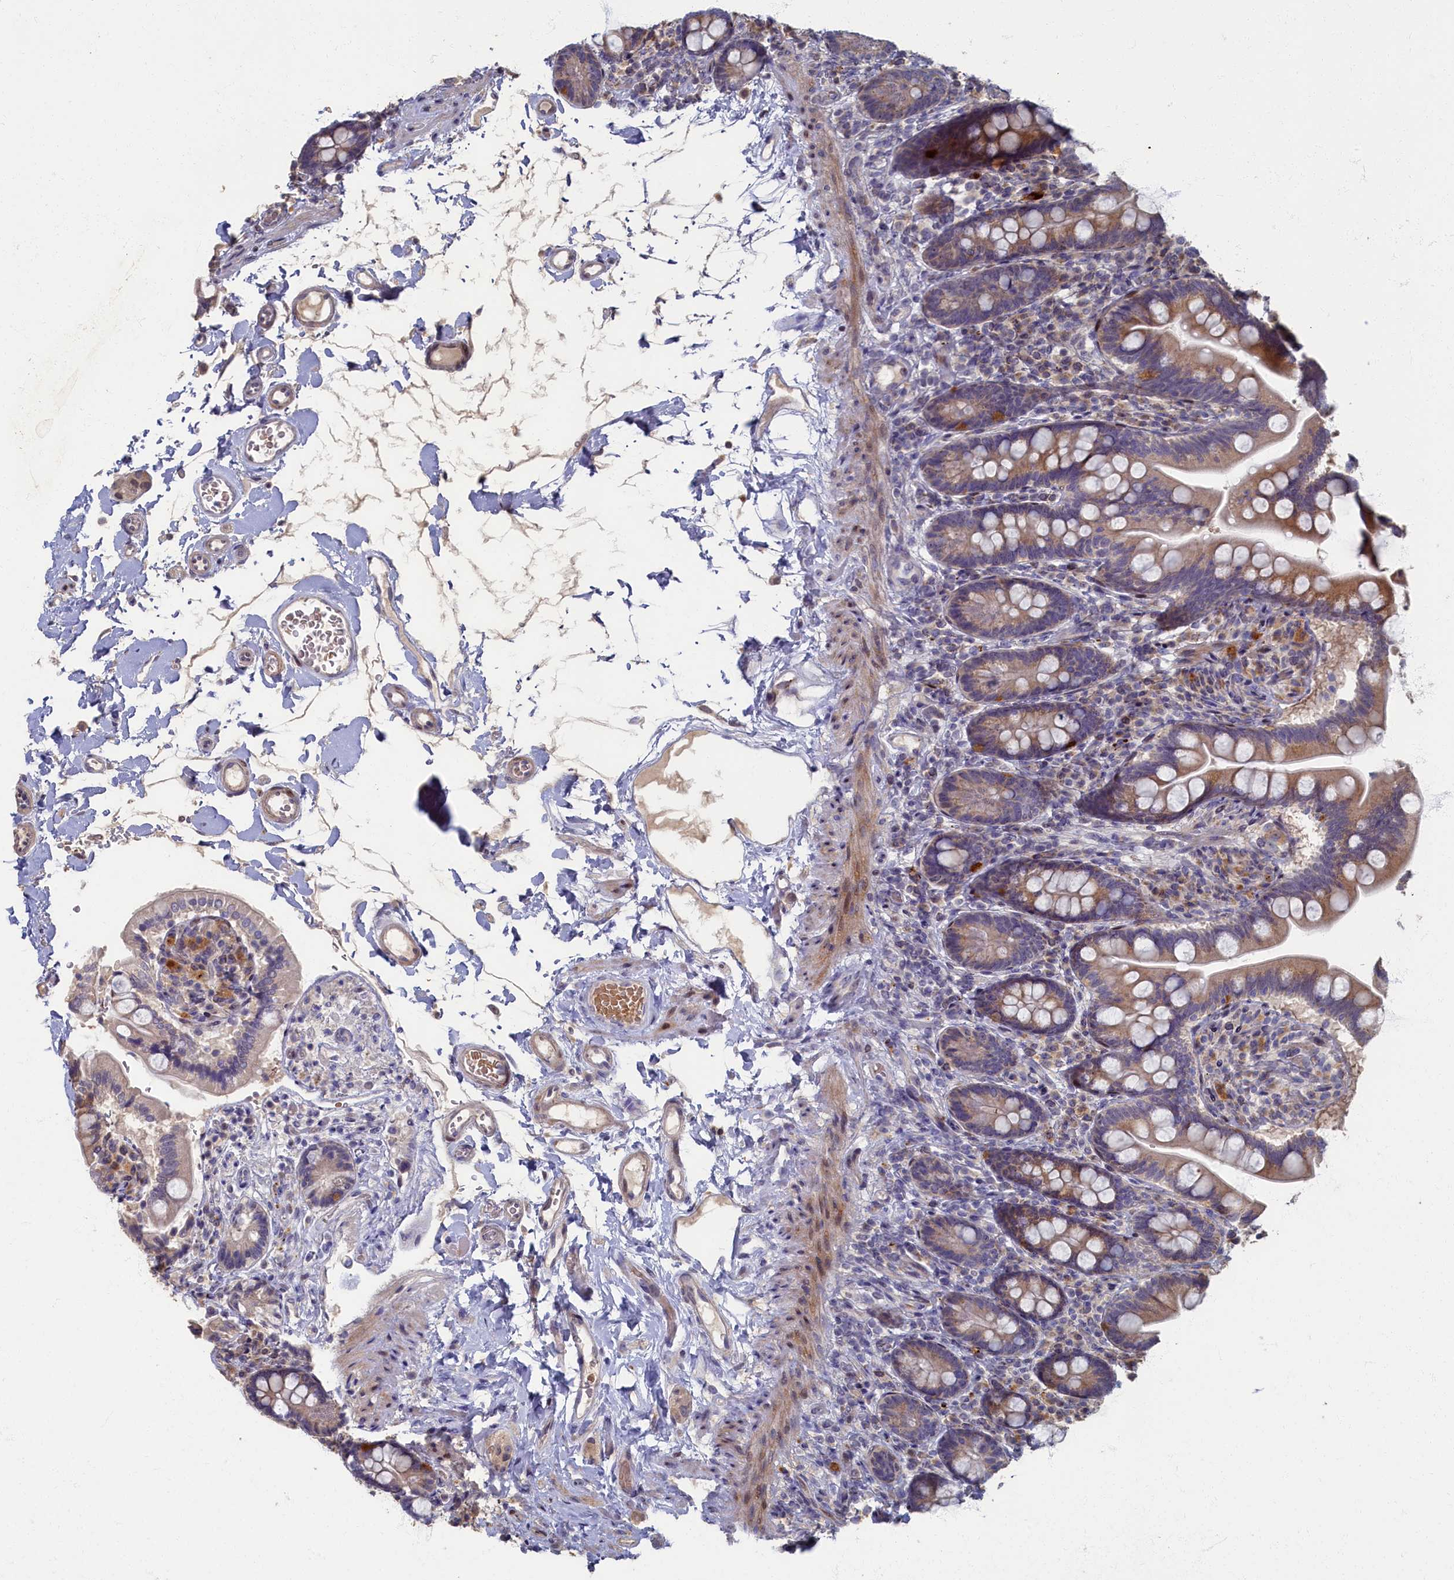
{"staining": {"intensity": "moderate", "quantity": "25%-75%", "location": "cytoplasmic/membranous"}, "tissue": "small intestine", "cell_type": "Glandular cells", "image_type": "normal", "snomed": [{"axis": "morphology", "description": "Normal tissue, NOS"}, {"axis": "topography", "description": "Small intestine"}], "caption": "Normal small intestine shows moderate cytoplasmic/membranous expression in approximately 25%-75% of glandular cells.", "gene": "HUNK", "patient": {"sex": "female", "age": 64}}